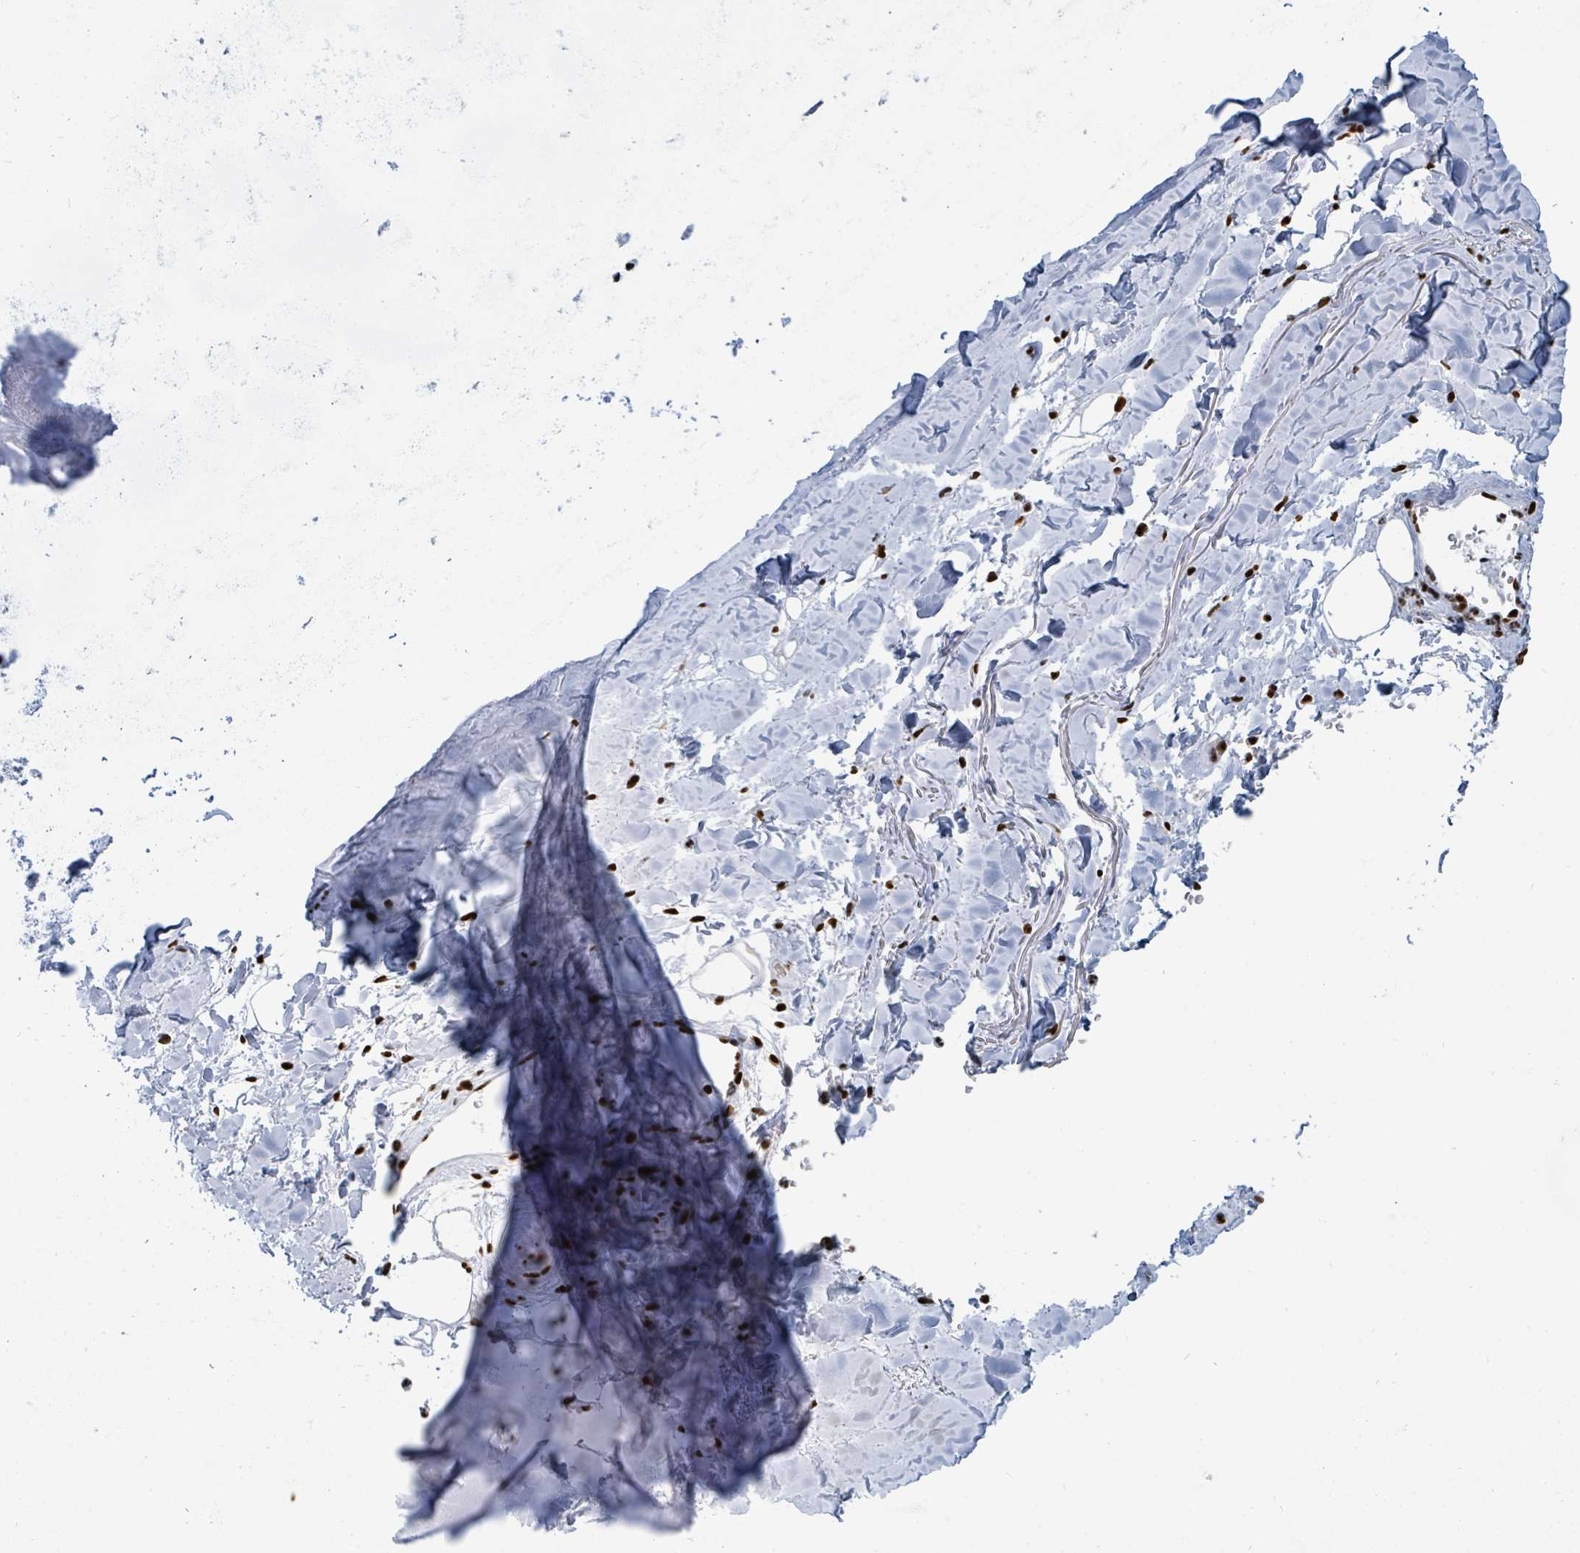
{"staining": {"intensity": "strong", "quantity": ">75%", "location": "nuclear"}, "tissue": "soft tissue", "cell_type": "Chondrocytes", "image_type": "normal", "snomed": [{"axis": "morphology", "description": "Normal tissue, NOS"}, {"axis": "topography", "description": "Cartilage tissue"}], "caption": "Unremarkable soft tissue was stained to show a protein in brown. There is high levels of strong nuclear positivity in about >75% of chondrocytes. The protein of interest is stained brown, and the nuclei are stained in blue (DAB (3,3'-diaminobenzidine) IHC with brightfield microscopy, high magnification).", "gene": "SUMO2", "patient": {"sex": "male", "age": 80}}